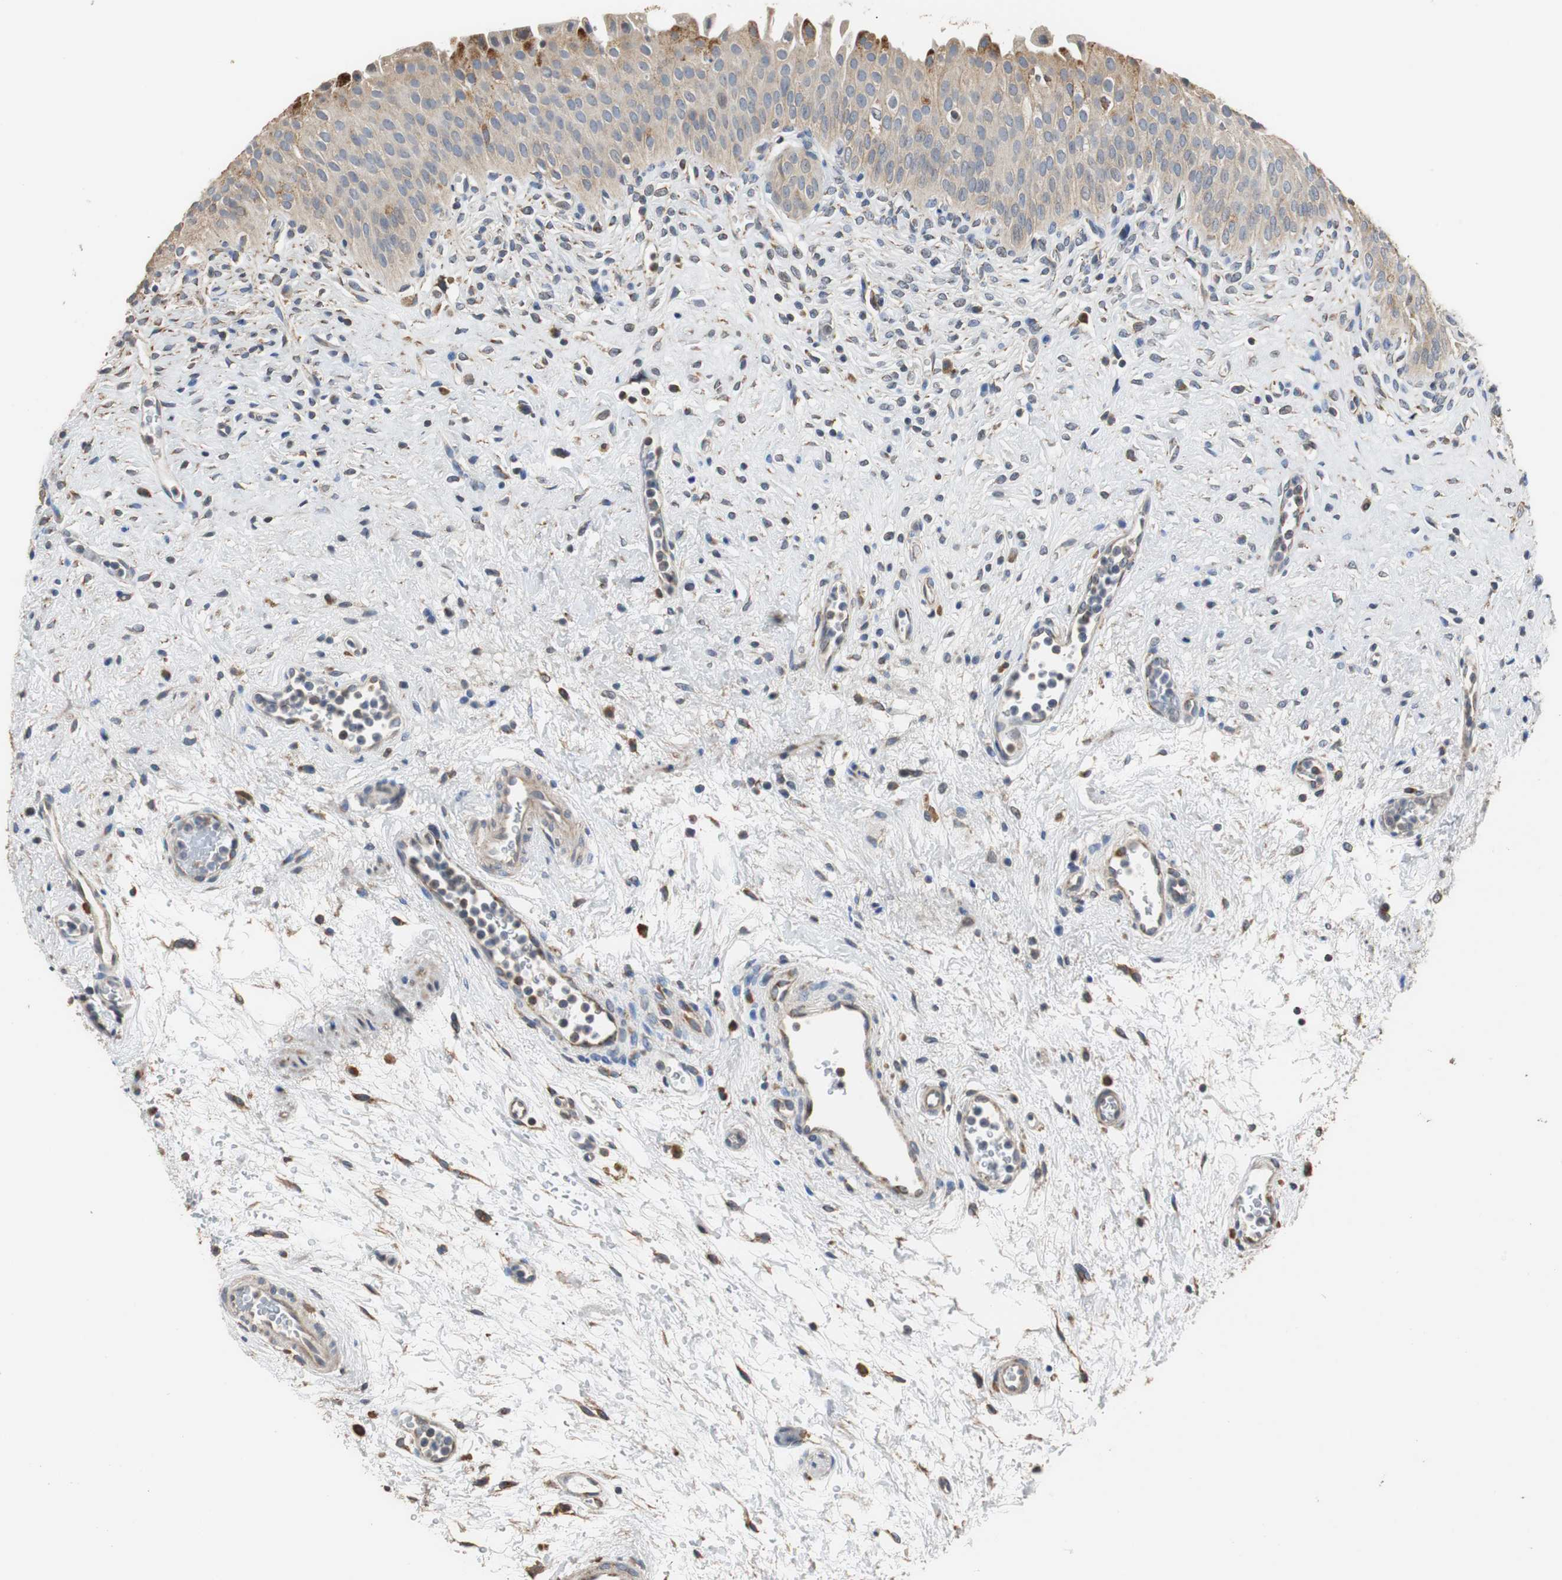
{"staining": {"intensity": "moderate", "quantity": "25%-75%", "location": "cytoplasmic/membranous"}, "tissue": "urinary bladder", "cell_type": "Urothelial cells", "image_type": "normal", "snomed": [{"axis": "morphology", "description": "Normal tissue, NOS"}, {"axis": "morphology", "description": "Urothelial carcinoma, High grade"}, {"axis": "topography", "description": "Urinary bladder"}], "caption": "Normal urinary bladder was stained to show a protein in brown. There is medium levels of moderate cytoplasmic/membranous staining in about 25%-75% of urothelial cells. (Stains: DAB in brown, nuclei in blue, Microscopy: brightfield microscopy at high magnification).", "gene": "HMGCL", "patient": {"sex": "male", "age": 46}}